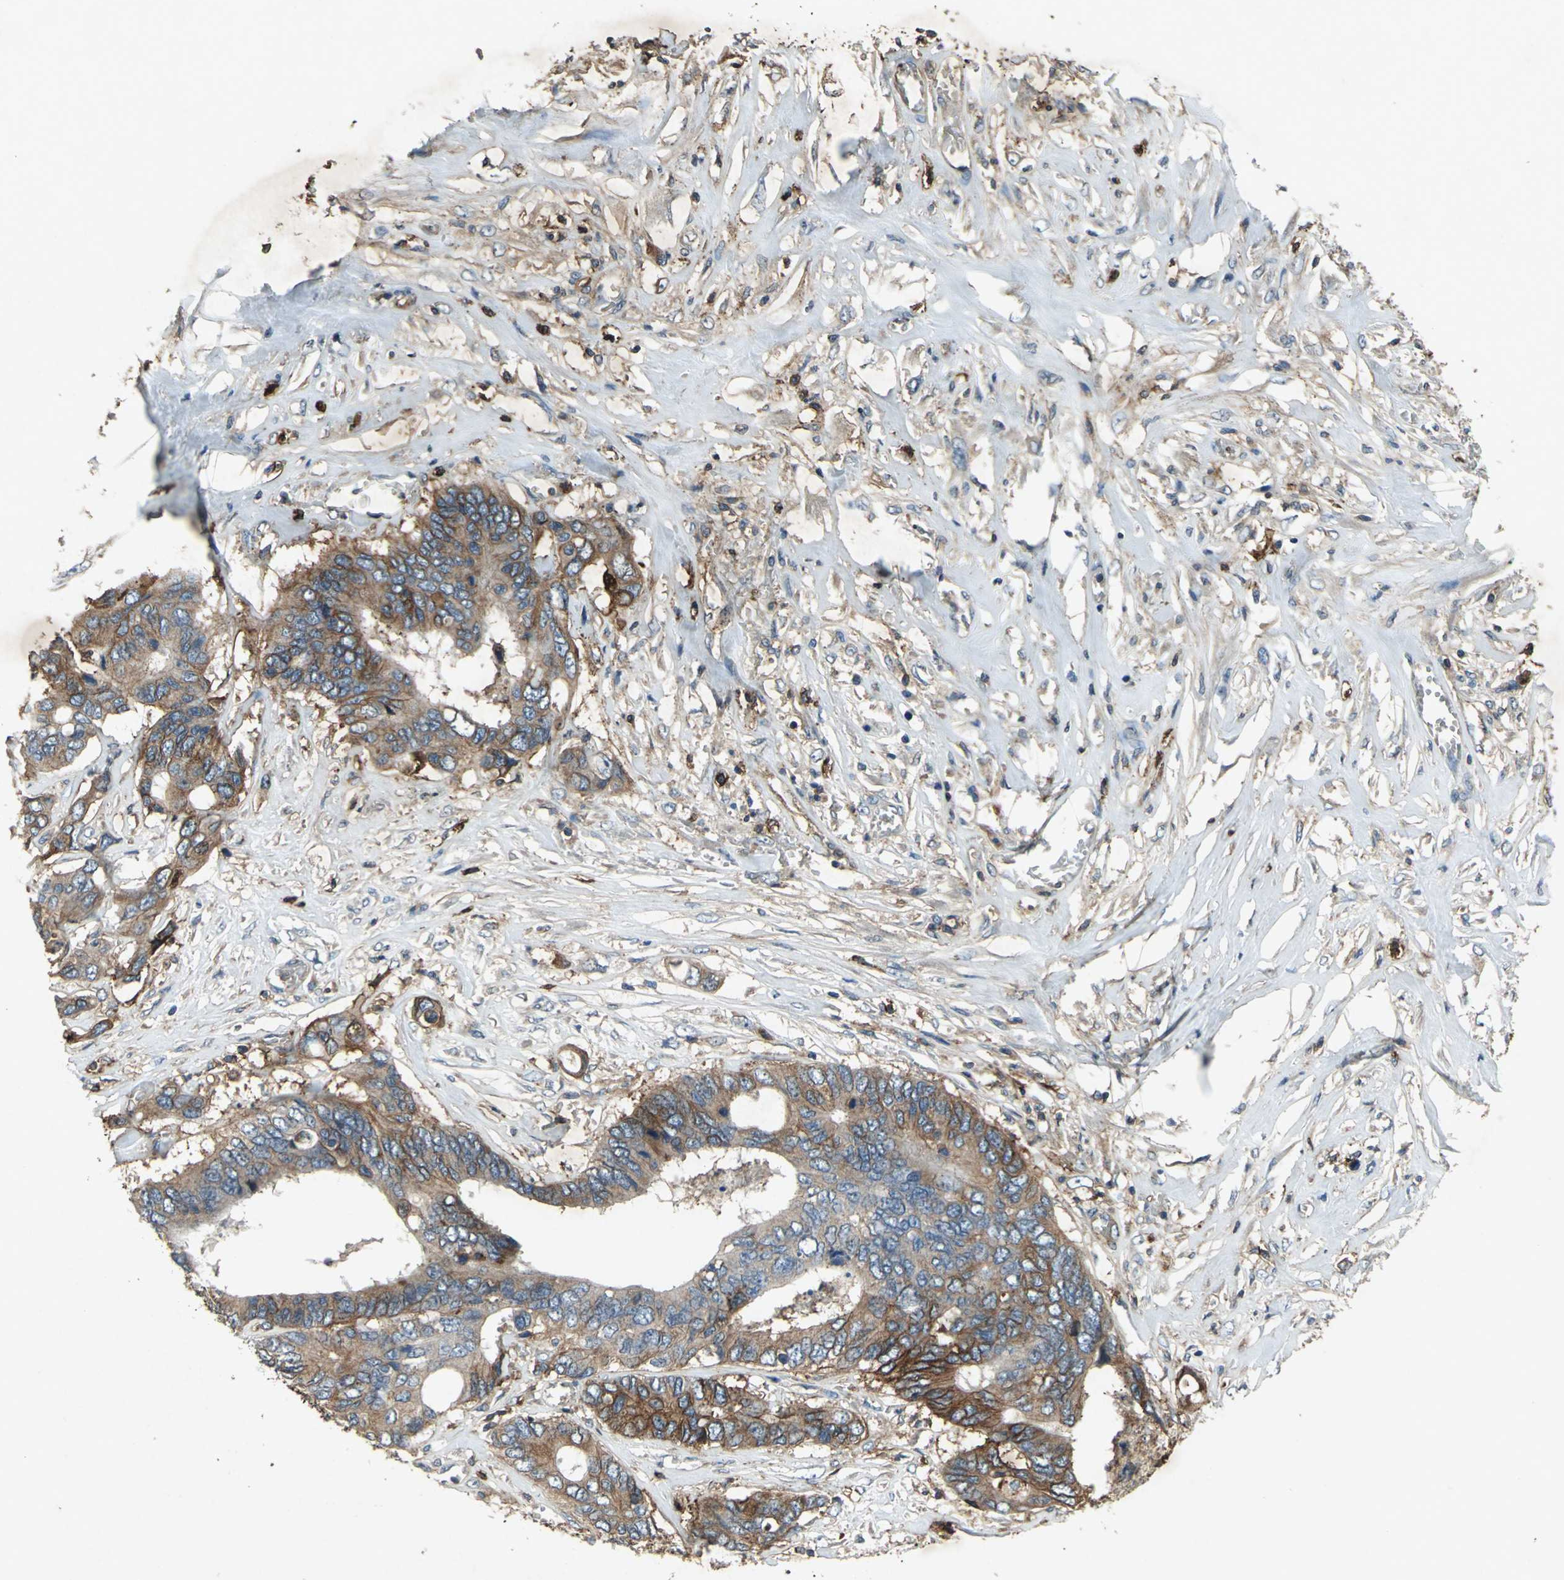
{"staining": {"intensity": "moderate", "quantity": "25%-75%", "location": "cytoplasmic/membranous"}, "tissue": "colorectal cancer", "cell_type": "Tumor cells", "image_type": "cancer", "snomed": [{"axis": "morphology", "description": "Adenocarcinoma, NOS"}, {"axis": "topography", "description": "Rectum"}], "caption": "Protein analysis of colorectal adenocarcinoma tissue demonstrates moderate cytoplasmic/membranous staining in approximately 25%-75% of tumor cells.", "gene": "CCR6", "patient": {"sex": "male", "age": 55}}